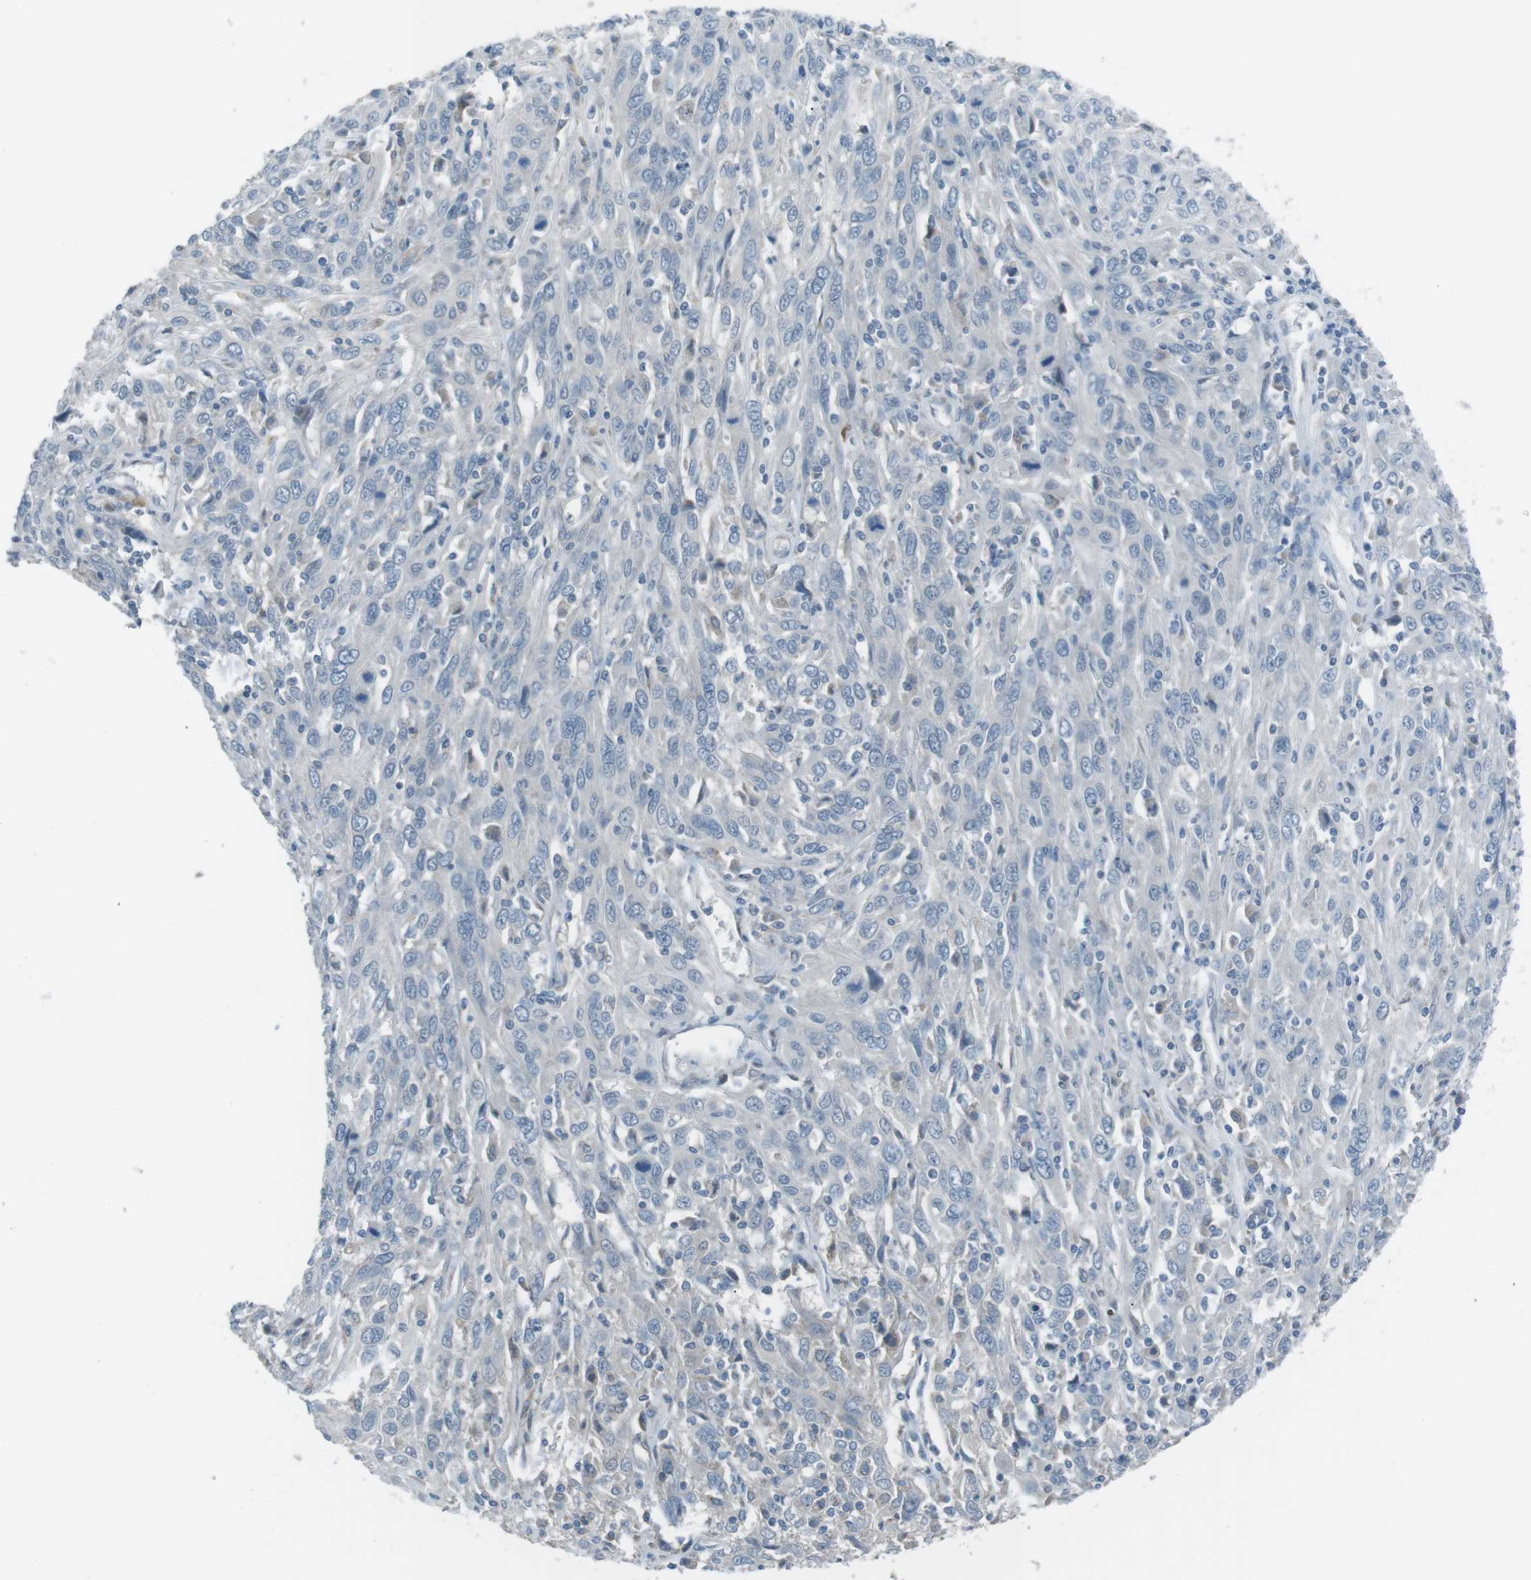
{"staining": {"intensity": "negative", "quantity": "none", "location": "none"}, "tissue": "cervical cancer", "cell_type": "Tumor cells", "image_type": "cancer", "snomed": [{"axis": "morphology", "description": "Squamous cell carcinoma, NOS"}, {"axis": "topography", "description": "Cervix"}], "caption": "IHC histopathology image of human cervical squamous cell carcinoma stained for a protein (brown), which reveals no staining in tumor cells.", "gene": "FCRLA", "patient": {"sex": "female", "age": 46}}